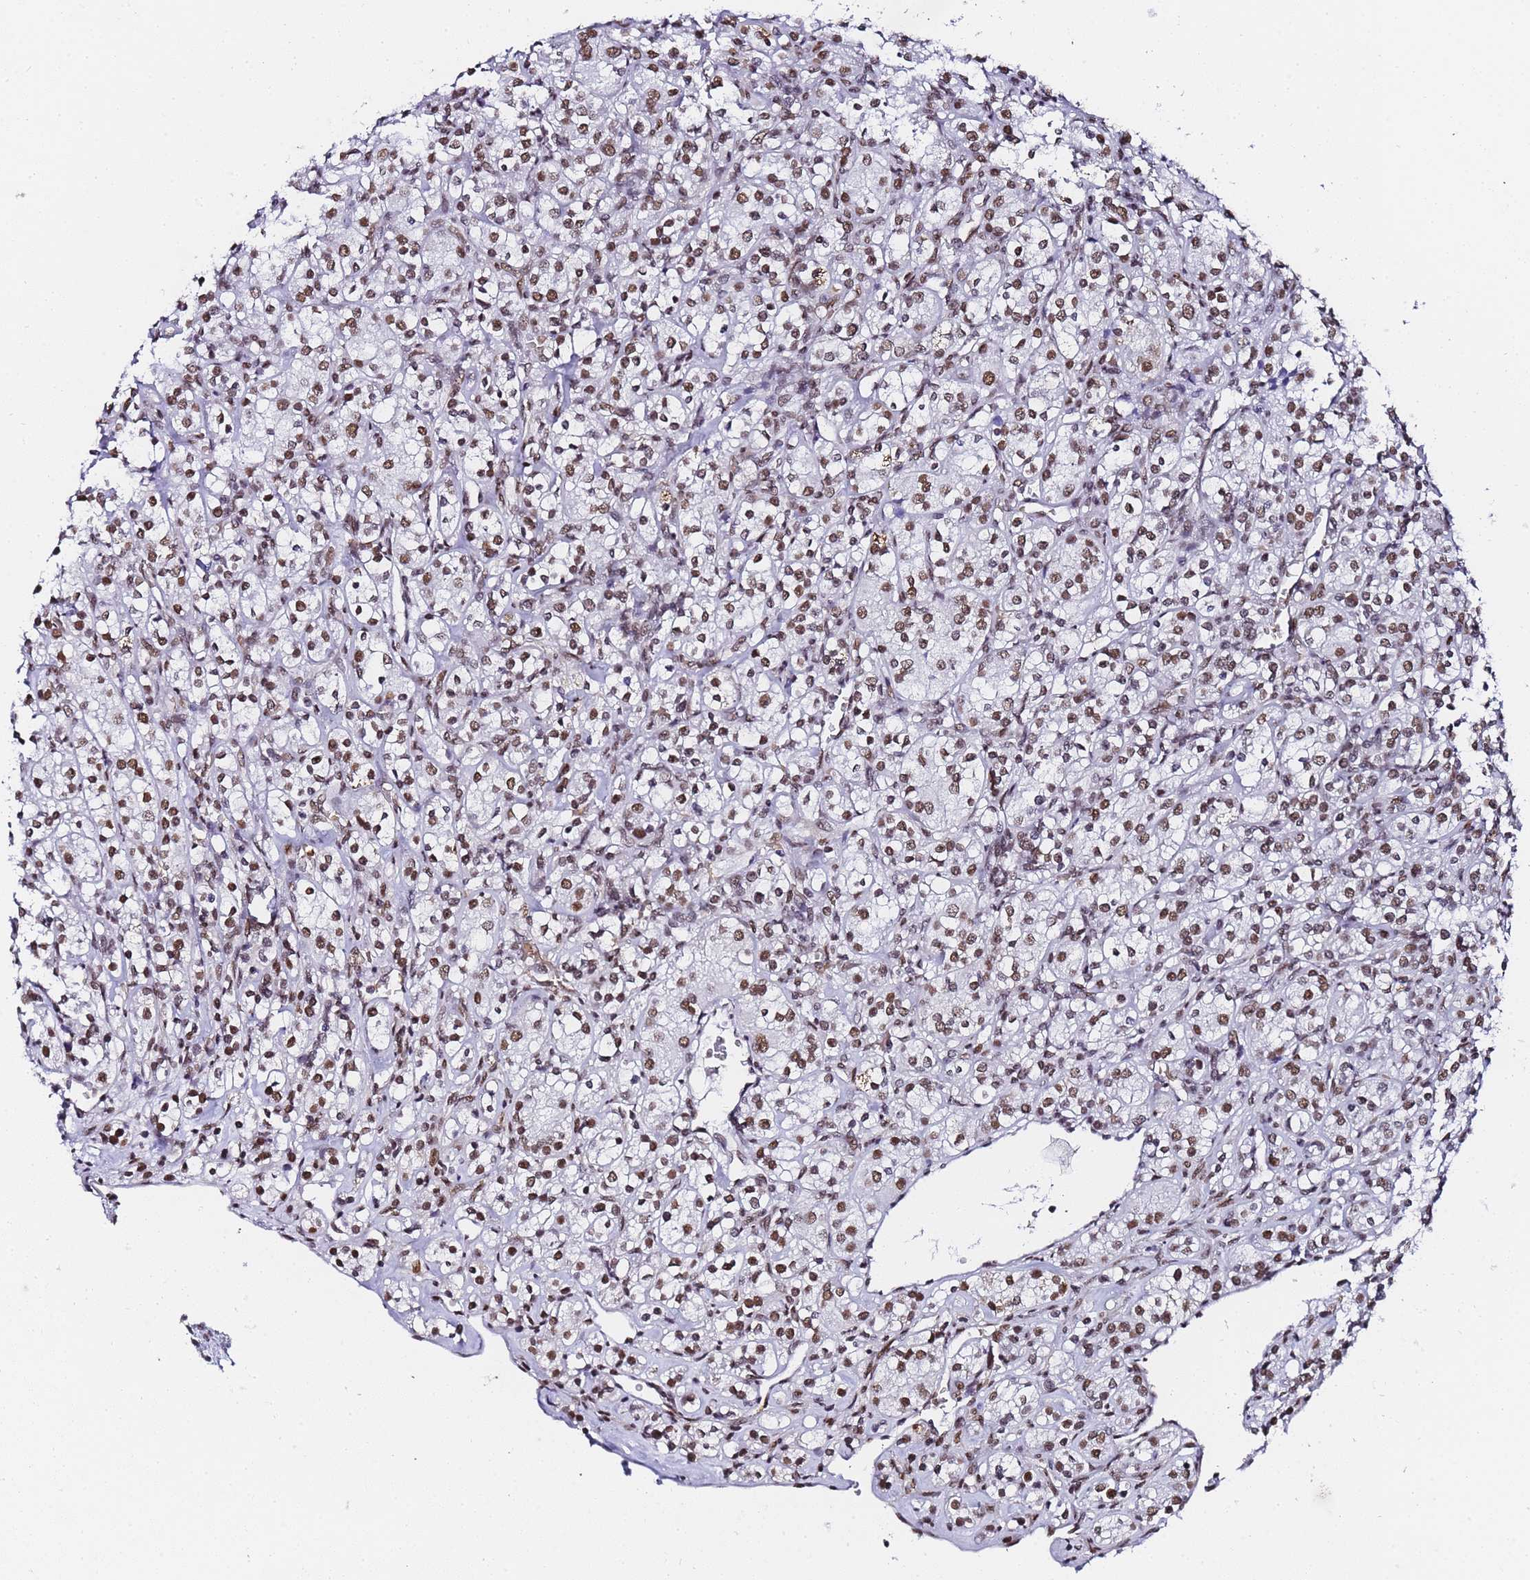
{"staining": {"intensity": "moderate", "quantity": ">75%", "location": "nuclear"}, "tissue": "renal cancer", "cell_type": "Tumor cells", "image_type": "cancer", "snomed": [{"axis": "morphology", "description": "Adenocarcinoma, NOS"}, {"axis": "topography", "description": "Kidney"}], "caption": "Adenocarcinoma (renal) stained with immunohistochemistry (IHC) demonstrates moderate nuclear positivity in approximately >75% of tumor cells. (IHC, brightfield microscopy, high magnification).", "gene": "POLR1A", "patient": {"sex": "male", "age": 77}}